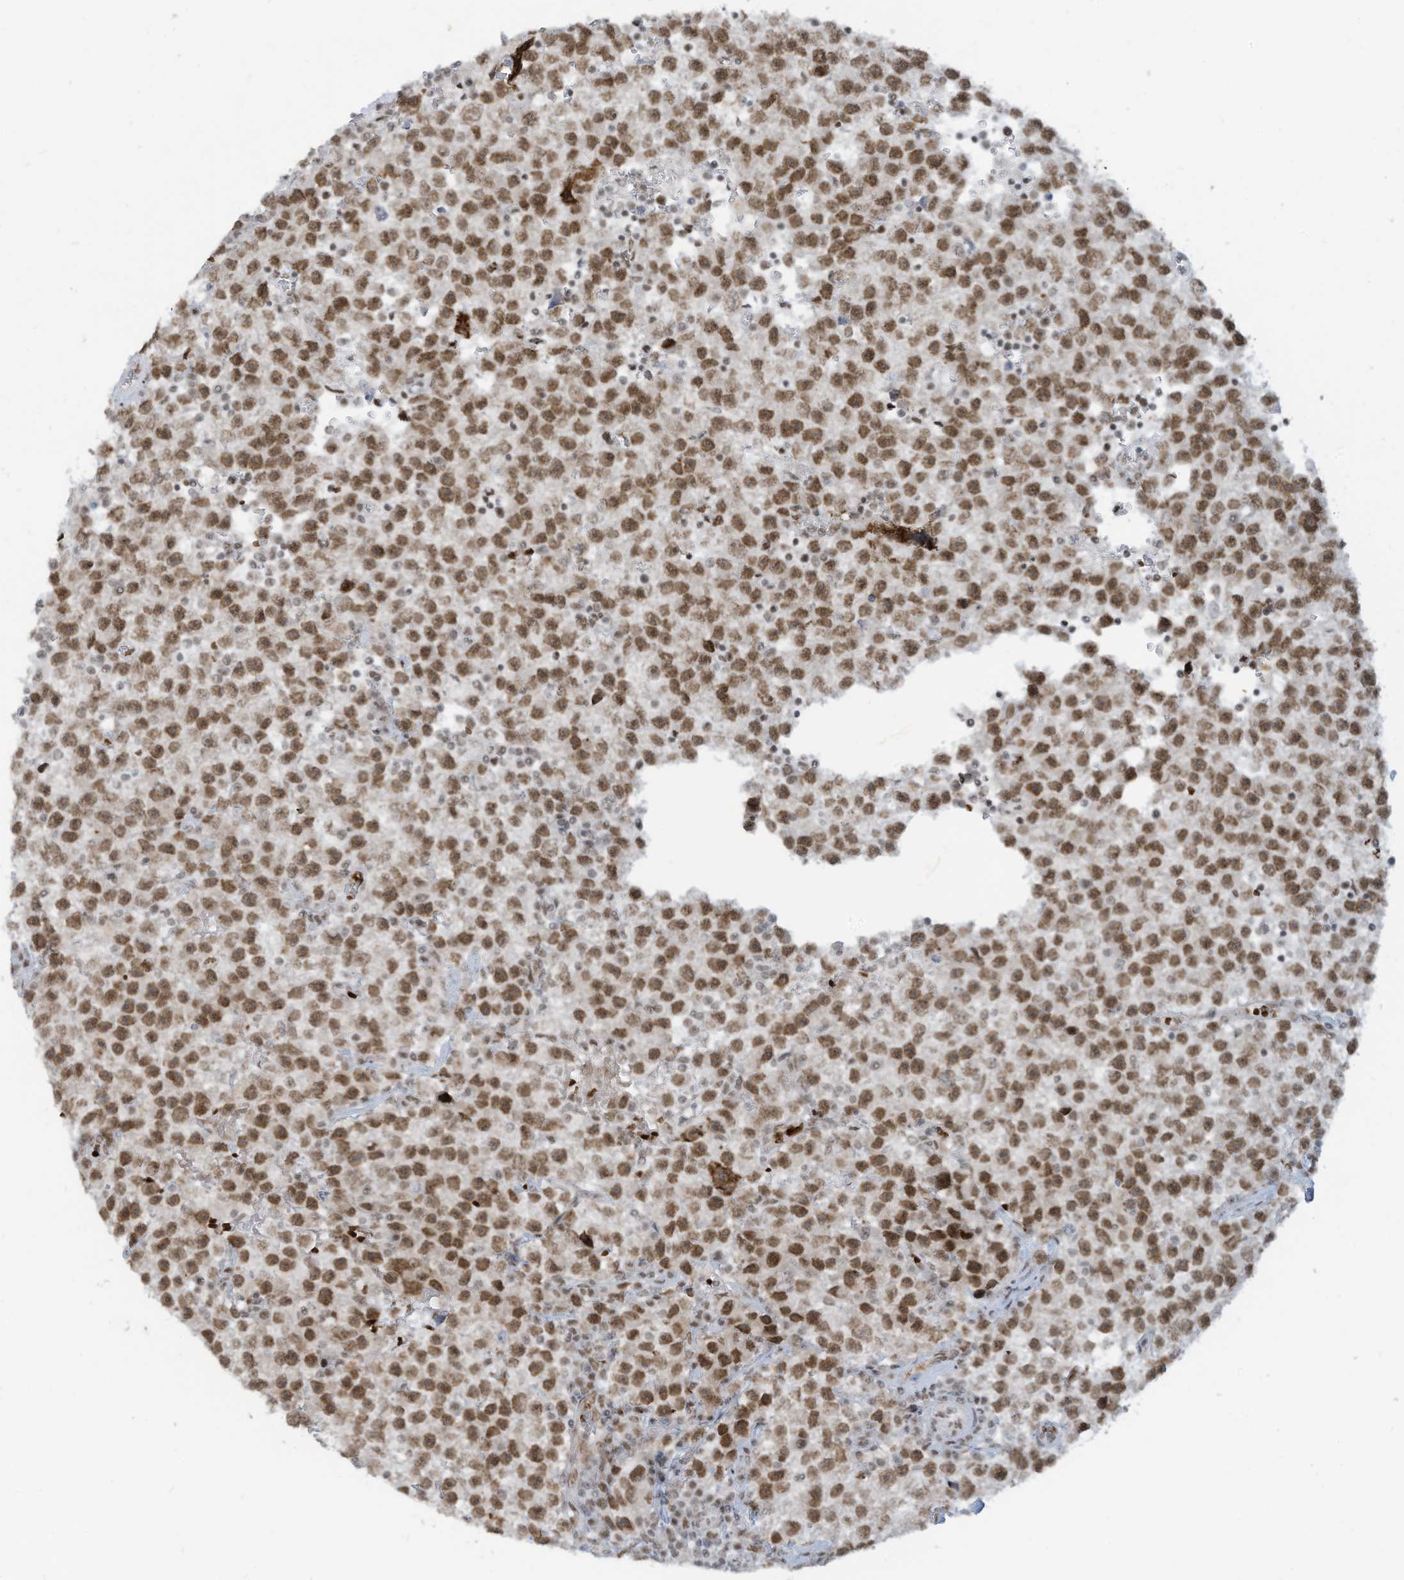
{"staining": {"intensity": "moderate", "quantity": ">75%", "location": "nuclear"}, "tissue": "testis cancer", "cell_type": "Tumor cells", "image_type": "cancer", "snomed": [{"axis": "morphology", "description": "Seminoma, NOS"}, {"axis": "topography", "description": "Testis"}], "caption": "A brown stain labels moderate nuclear expression of a protein in testis cancer (seminoma) tumor cells.", "gene": "ECT2L", "patient": {"sex": "male", "age": 22}}